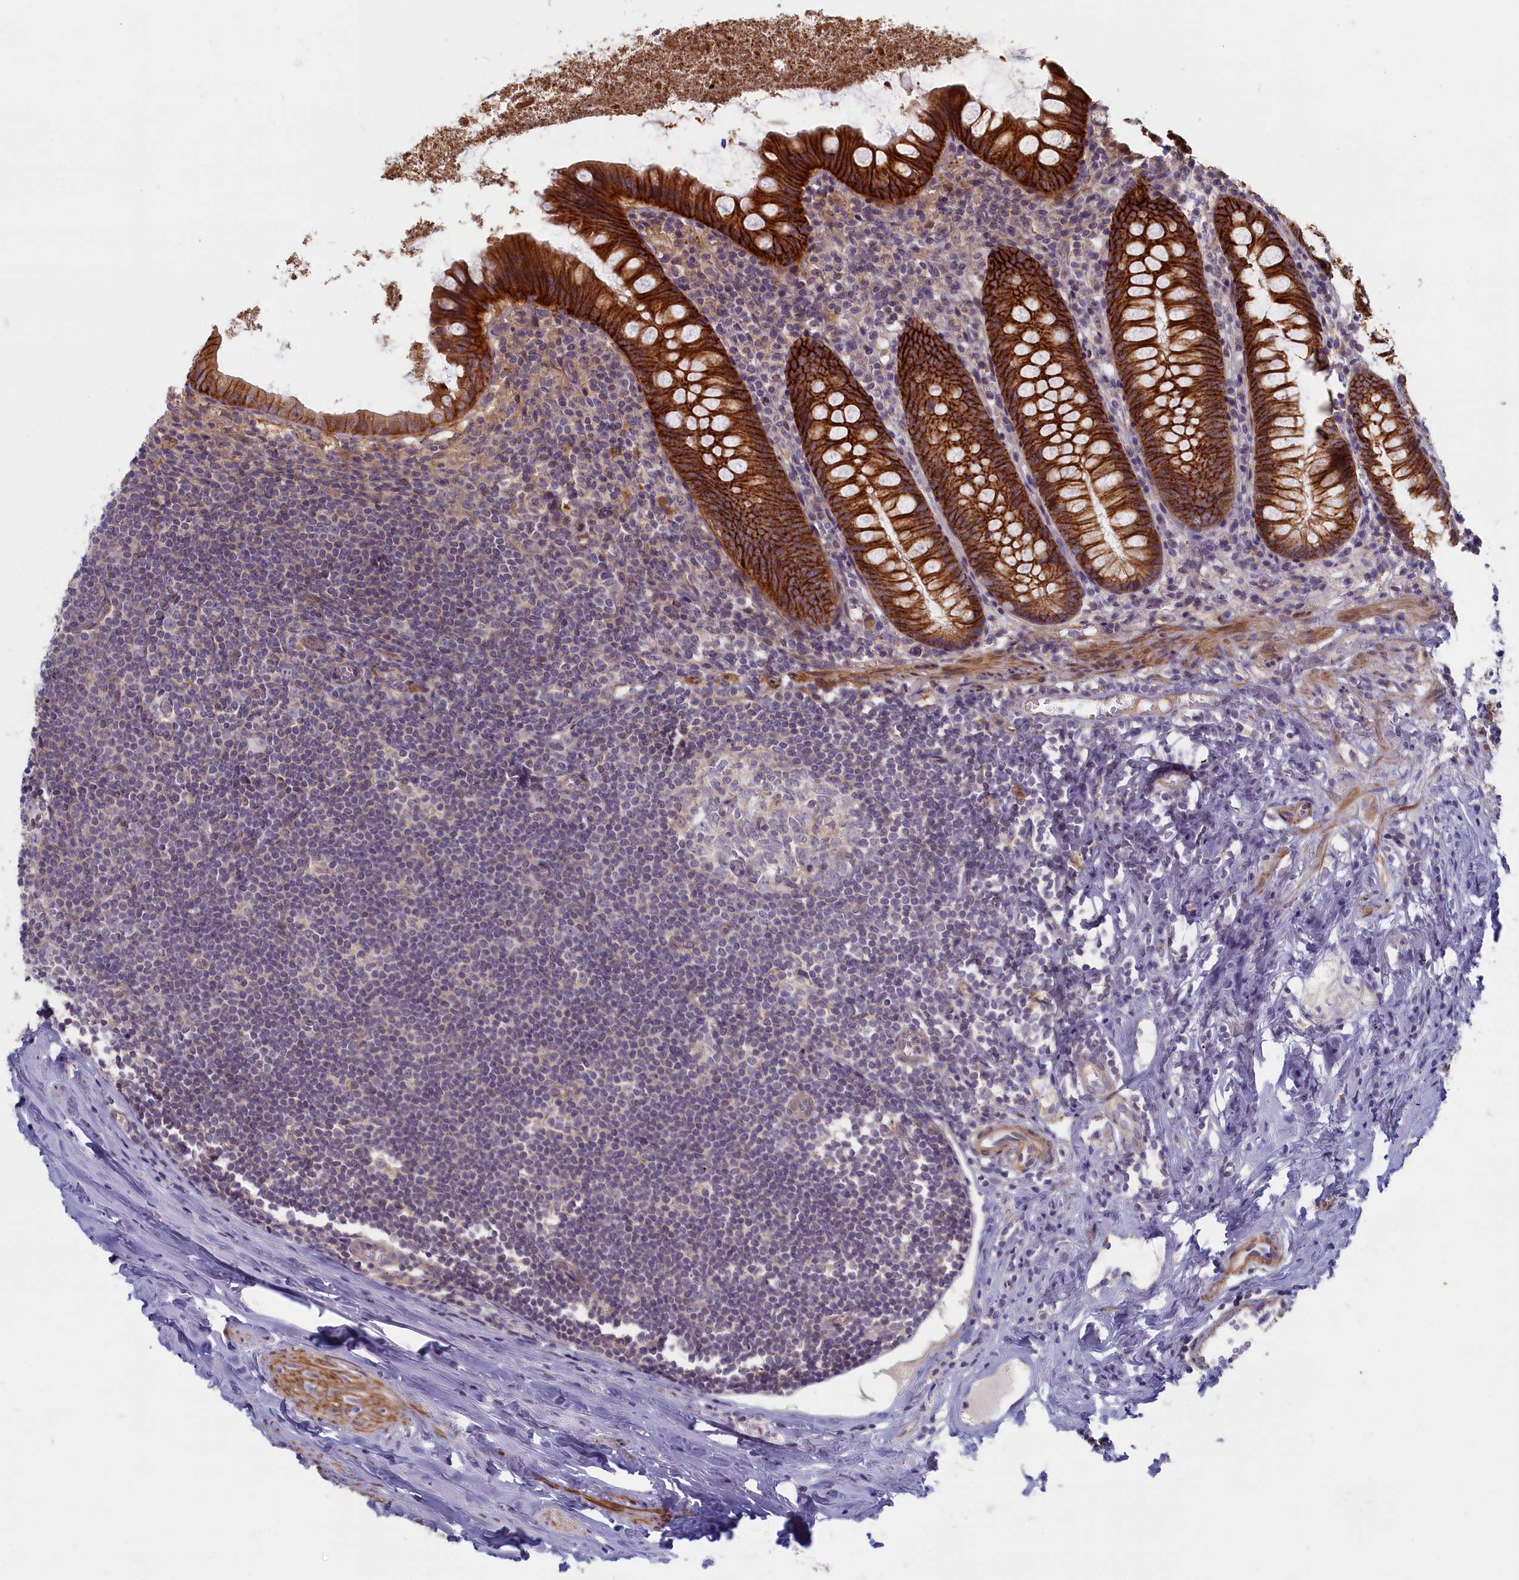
{"staining": {"intensity": "strong", "quantity": ">75%", "location": "cytoplasmic/membranous"}, "tissue": "appendix", "cell_type": "Glandular cells", "image_type": "normal", "snomed": [{"axis": "morphology", "description": "Normal tissue, NOS"}, {"axis": "topography", "description": "Appendix"}], "caption": "Immunohistochemistry (IHC) micrograph of normal appendix: human appendix stained using immunohistochemistry shows high levels of strong protein expression localized specifically in the cytoplasmic/membranous of glandular cells, appearing as a cytoplasmic/membranous brown color.", "gene": "TRPM4", "patient": {"sex": "female", "age": 51}}